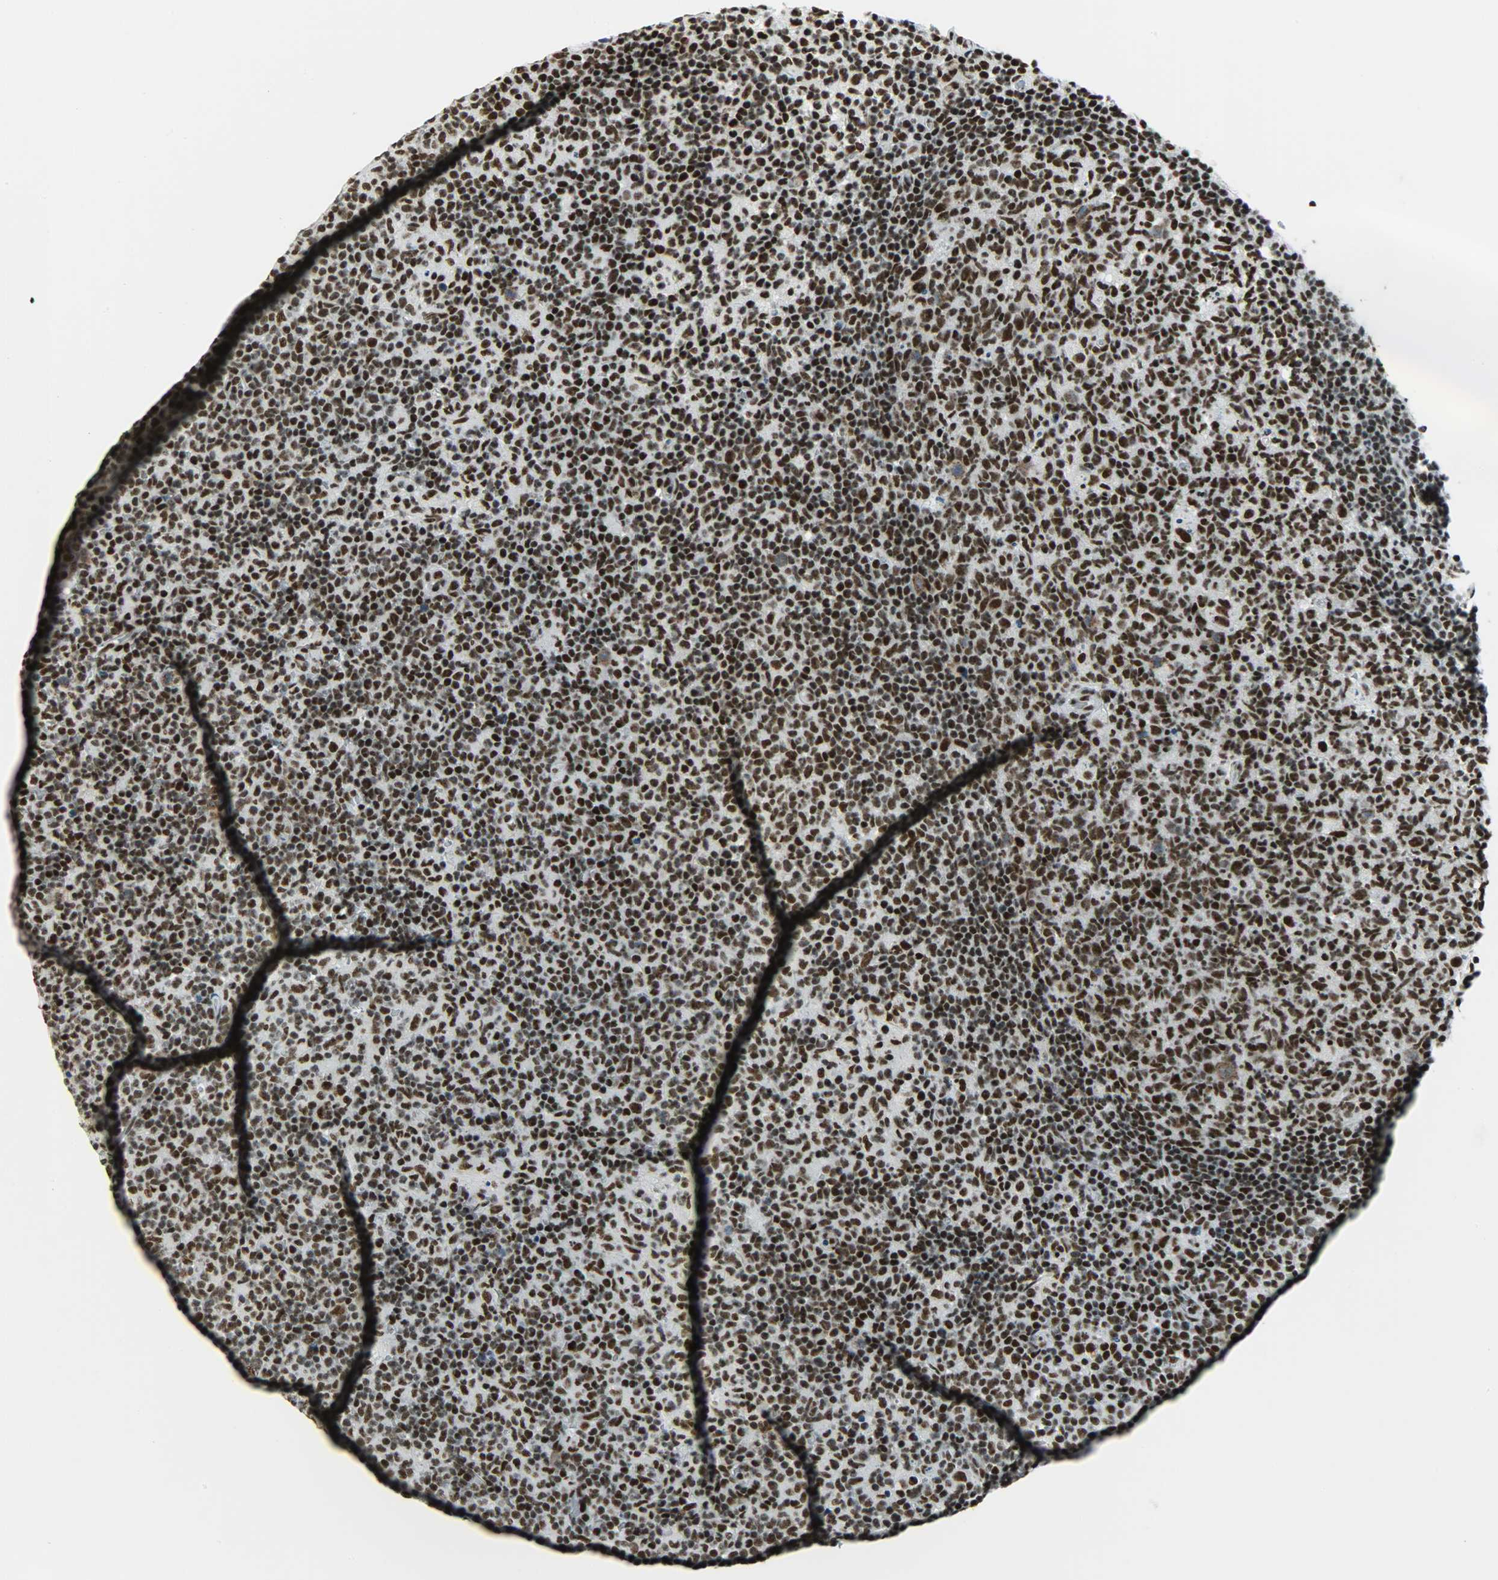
{"staining": {"intensity": "strong", "quantity": ">75%", "location": "cytoplasmic/membranous,nuclear"}, "tissue": "lymph node", "cell_type": "Germinal center cells", "image_type": "normal", "snomed": [{"axis": "morphology", "description": "Normal tissue, NOS"}, {"axis": "morphology", "description": "Inflammation, NOS"}, {"axis": "topography", "description": "Lymph node"}], "caption": "Benign lymph node reveals strong cytoplasmic/membranous,nuclear positivity in approximately >75% of germinal center cells, visualized by immunohistochemistry. The staining is performed using DAB brown chromogen to label protein expression. The nuclei are counter-stained blue using hematoxylin.", "gene": "SNRPA", "patient": {"sex": "male", "age": 55}}